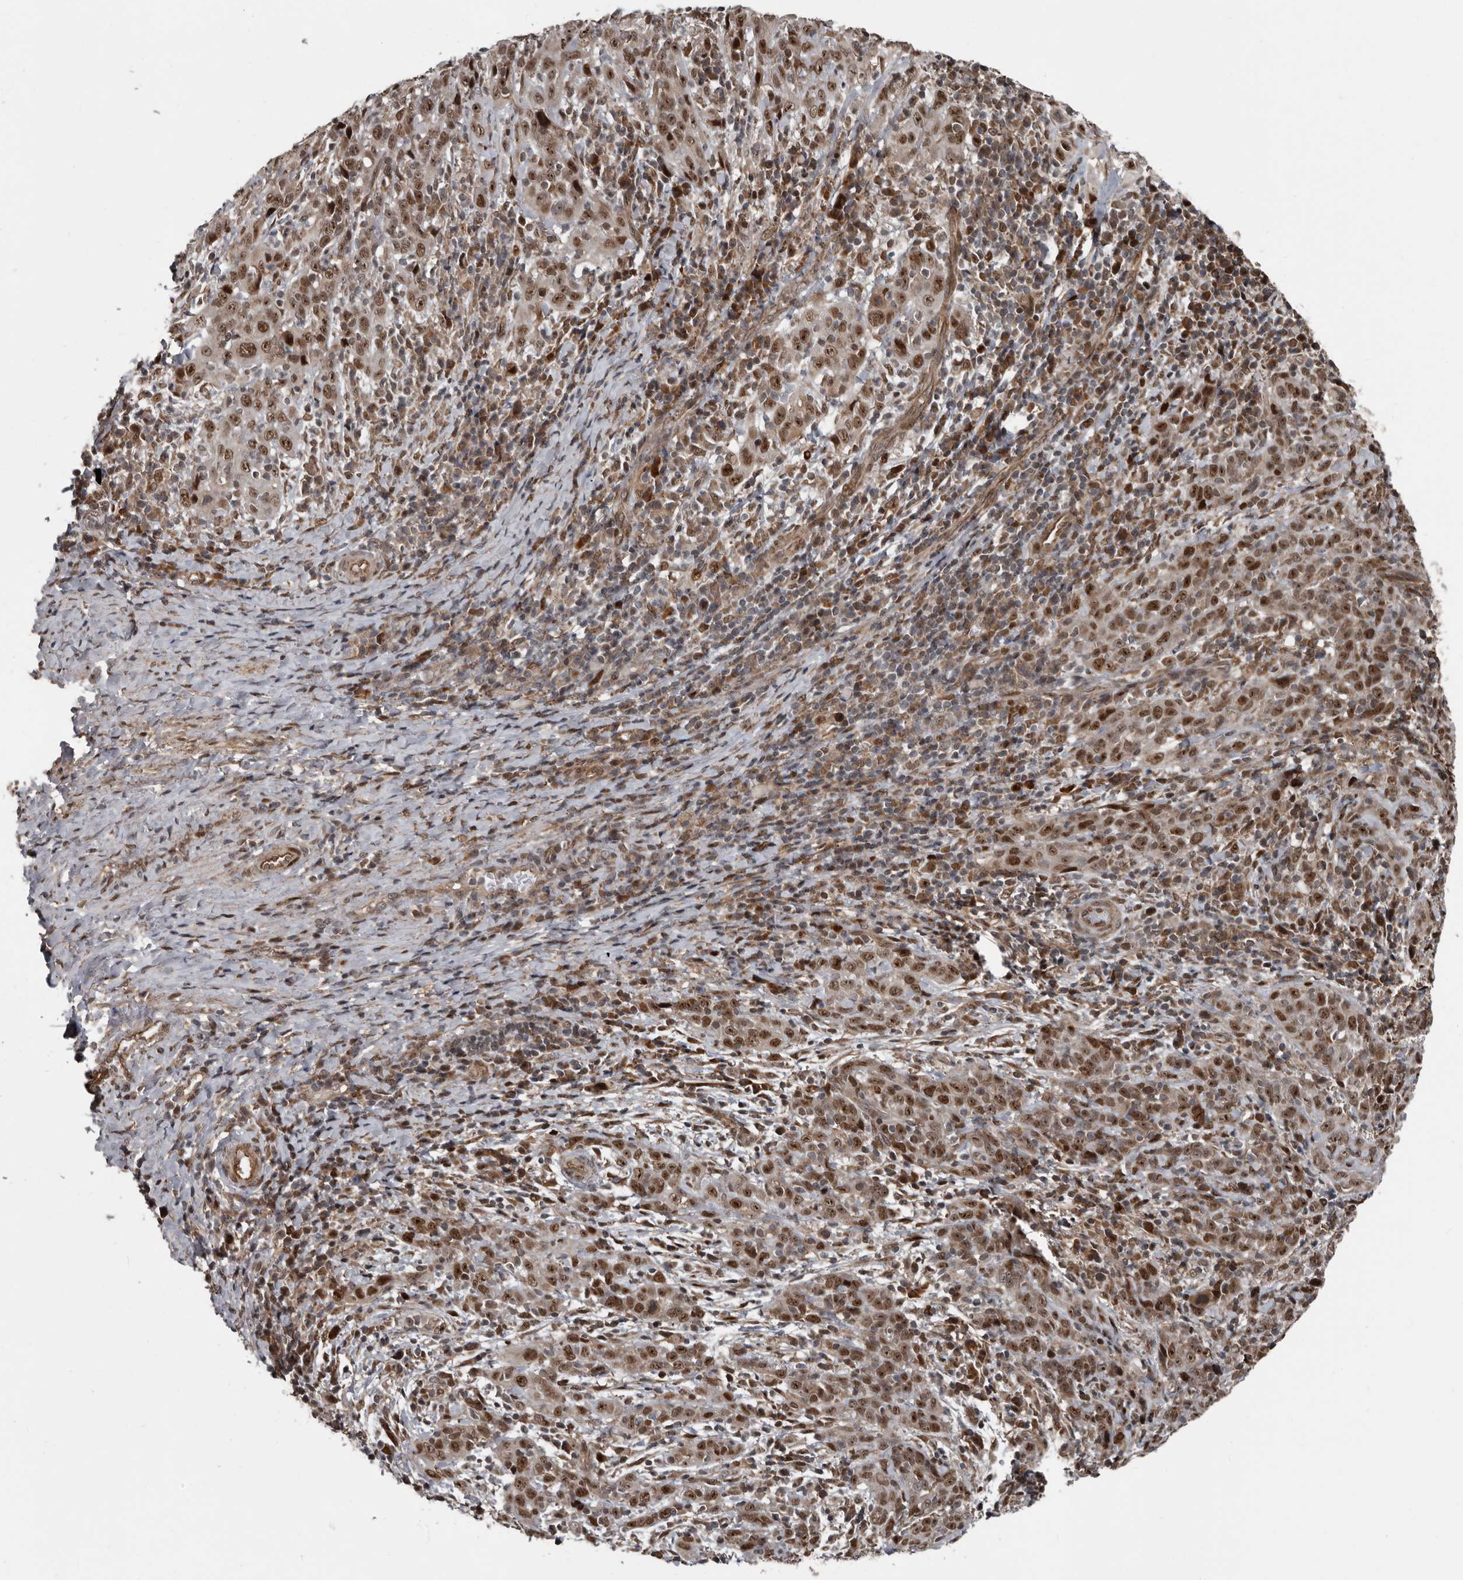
{"staining": {"intensity": "moderate", "quantity": ">75%", "location": "nuclear"}, "tissue": "cervical cancer", "cell_type": "Tumor cells", "image_type": "cancer", "snomed": [{"axis": "morphology", "description": "Squamous cell carcinoma, NOS"}, {"axis": "topography", "description": "Cervix"}], "caption": "Cervical cancer (squamous cell carcinoma) stained with a brown dye reveals moderate nuclear positive positivity in approximately >75% of tumor cells.", "gene": "CHD1L", "patient": {"sex": "female", "age": 46}}